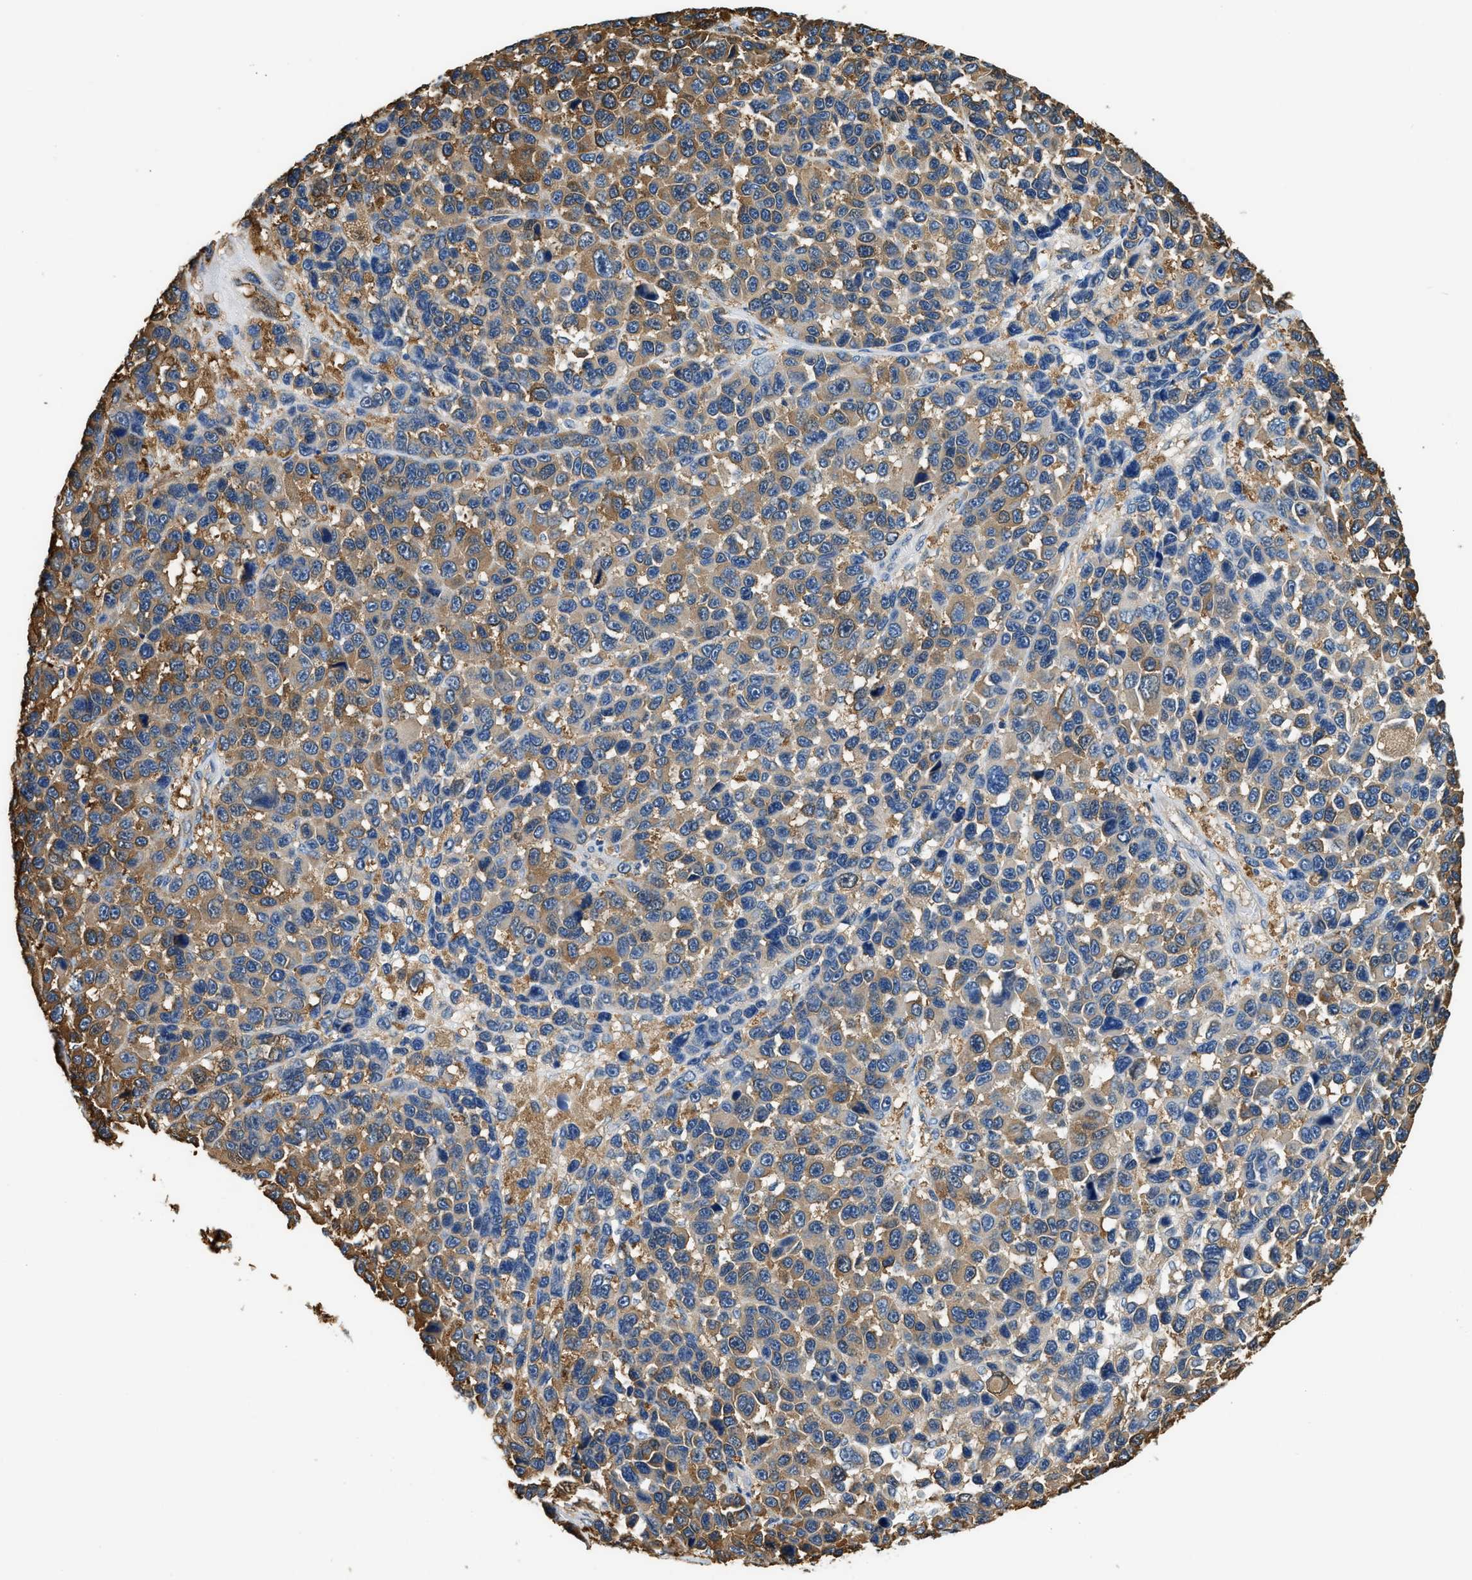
{"staining": {"intensity": "moderate", "quantity": ">75%", "location": "cytoplasmic/membranous"}, "tissue": "melanoma", "cell_type": "Tumor cells", "image_type": "cancer", "snomed": [{"axis": "morphology", "description": "Malignant melanoma, NOS"}, {"axis": "topography", "description": "Skin"}], "caption": "Immunohistochemistry (IHC) photomicrograph of human melanoma stained for a protein (brown), which exhibits medium levels of moderate cytoplasmic/membranous expression in approximately >75% of tumor cells.", "gene": "PPP2R1B", "patient": {"sex": "male", "age": 53}}